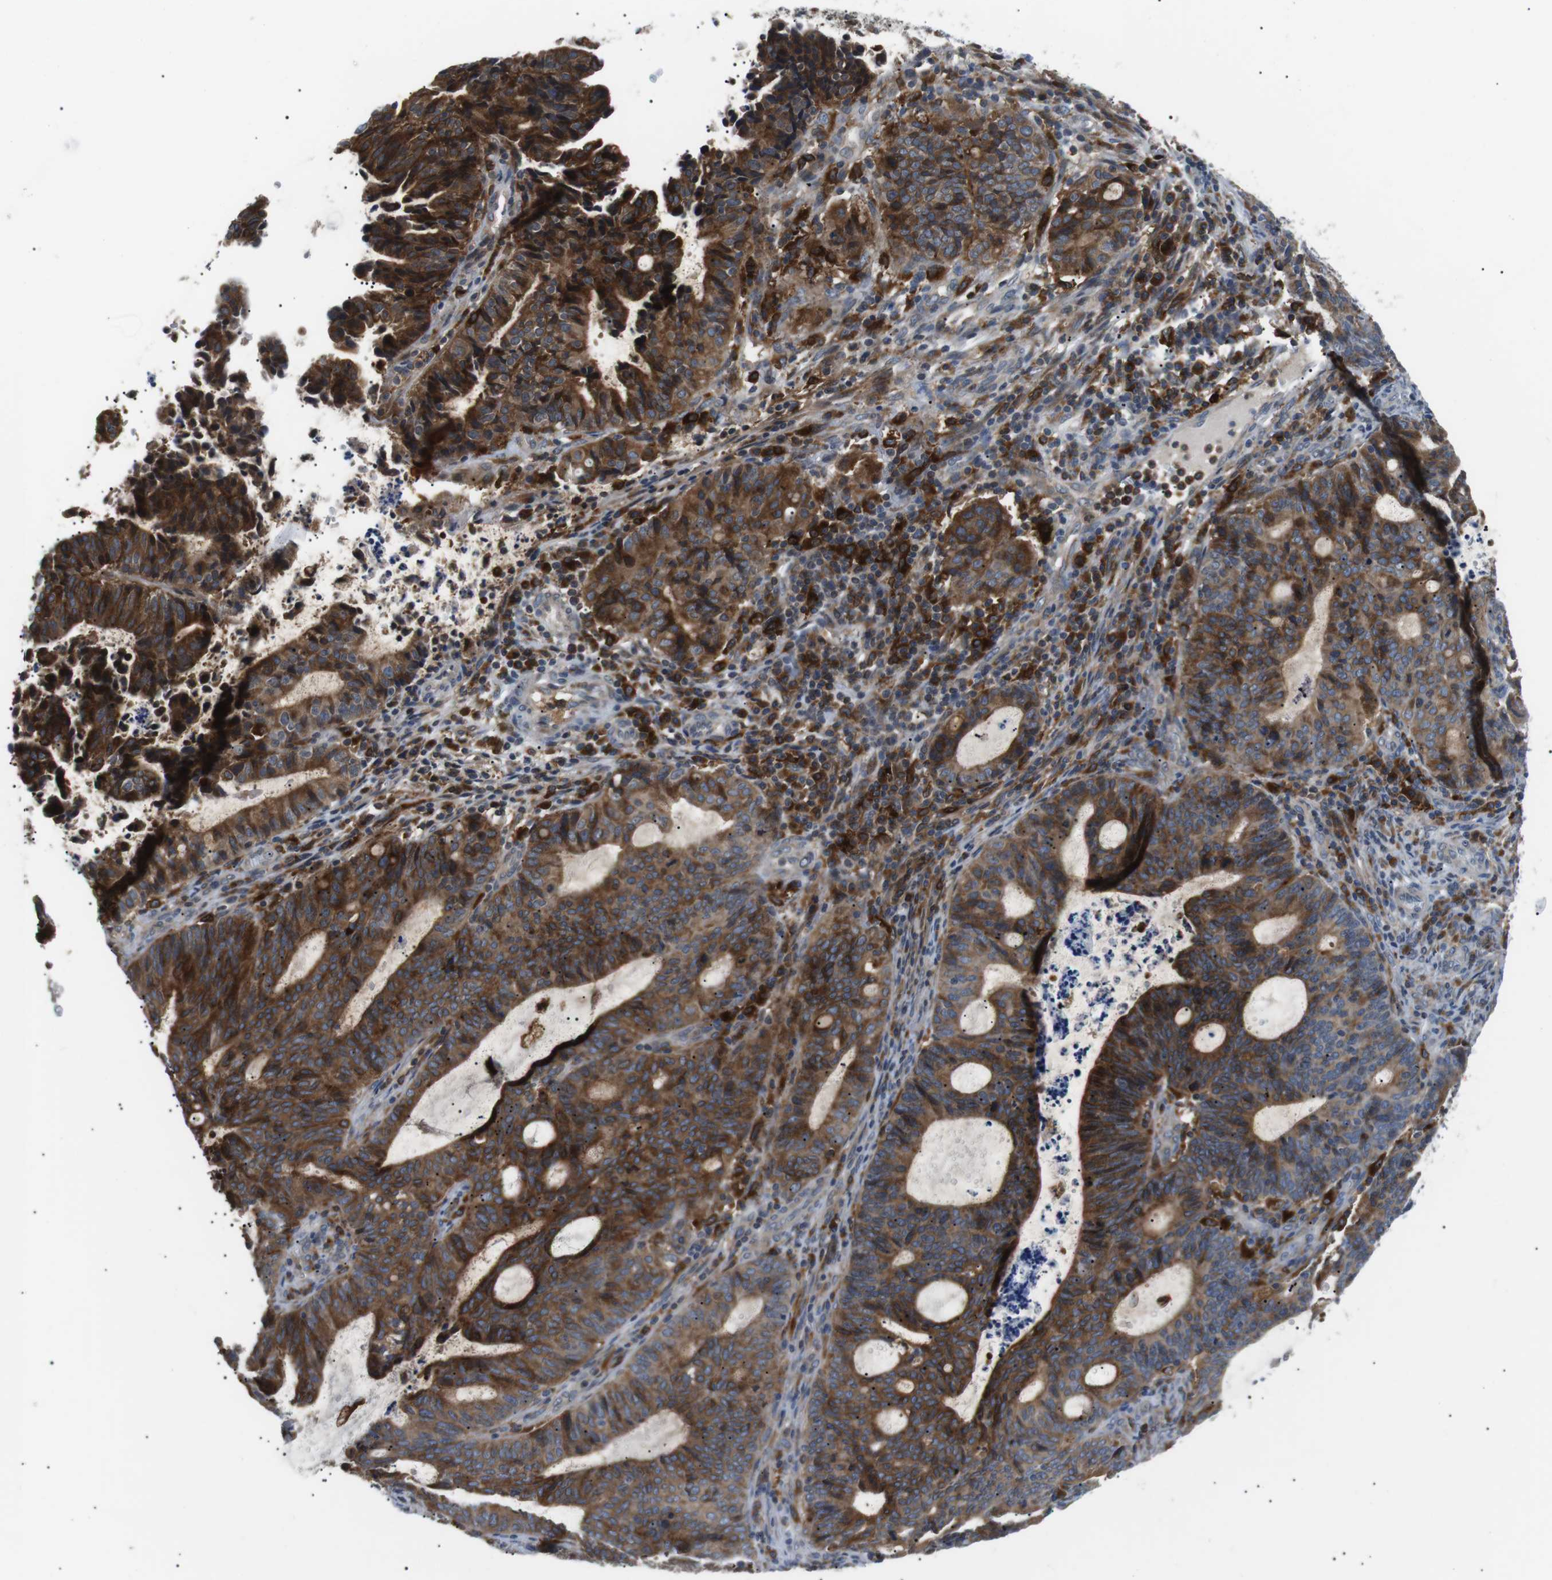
{"staining": {"intensity": "strong", "quantity": ">75%", "location": "cytoplasmic/membranous"}, "tissue": "endometrial cancer", "cell_type": "Tumor cells", "image_type": "cancer", "snomed": [{"axis": "morphology", "description": "Adenocarcinoma, NOS"}, {"axis": "topography", "description": "Uterus"}], "caption": "DAB immunohistochemical staining of endometrial cancer displays strong cytoplasmic/membranous protein positivity in approximately >75% of tumor cells. (DAB (3,3'-diaminobenzidine) IHC, brown staining for protein, blue staining for nuclei).", "gene": "RAB9A", "patient": {"sex": "female", "age": 83}}